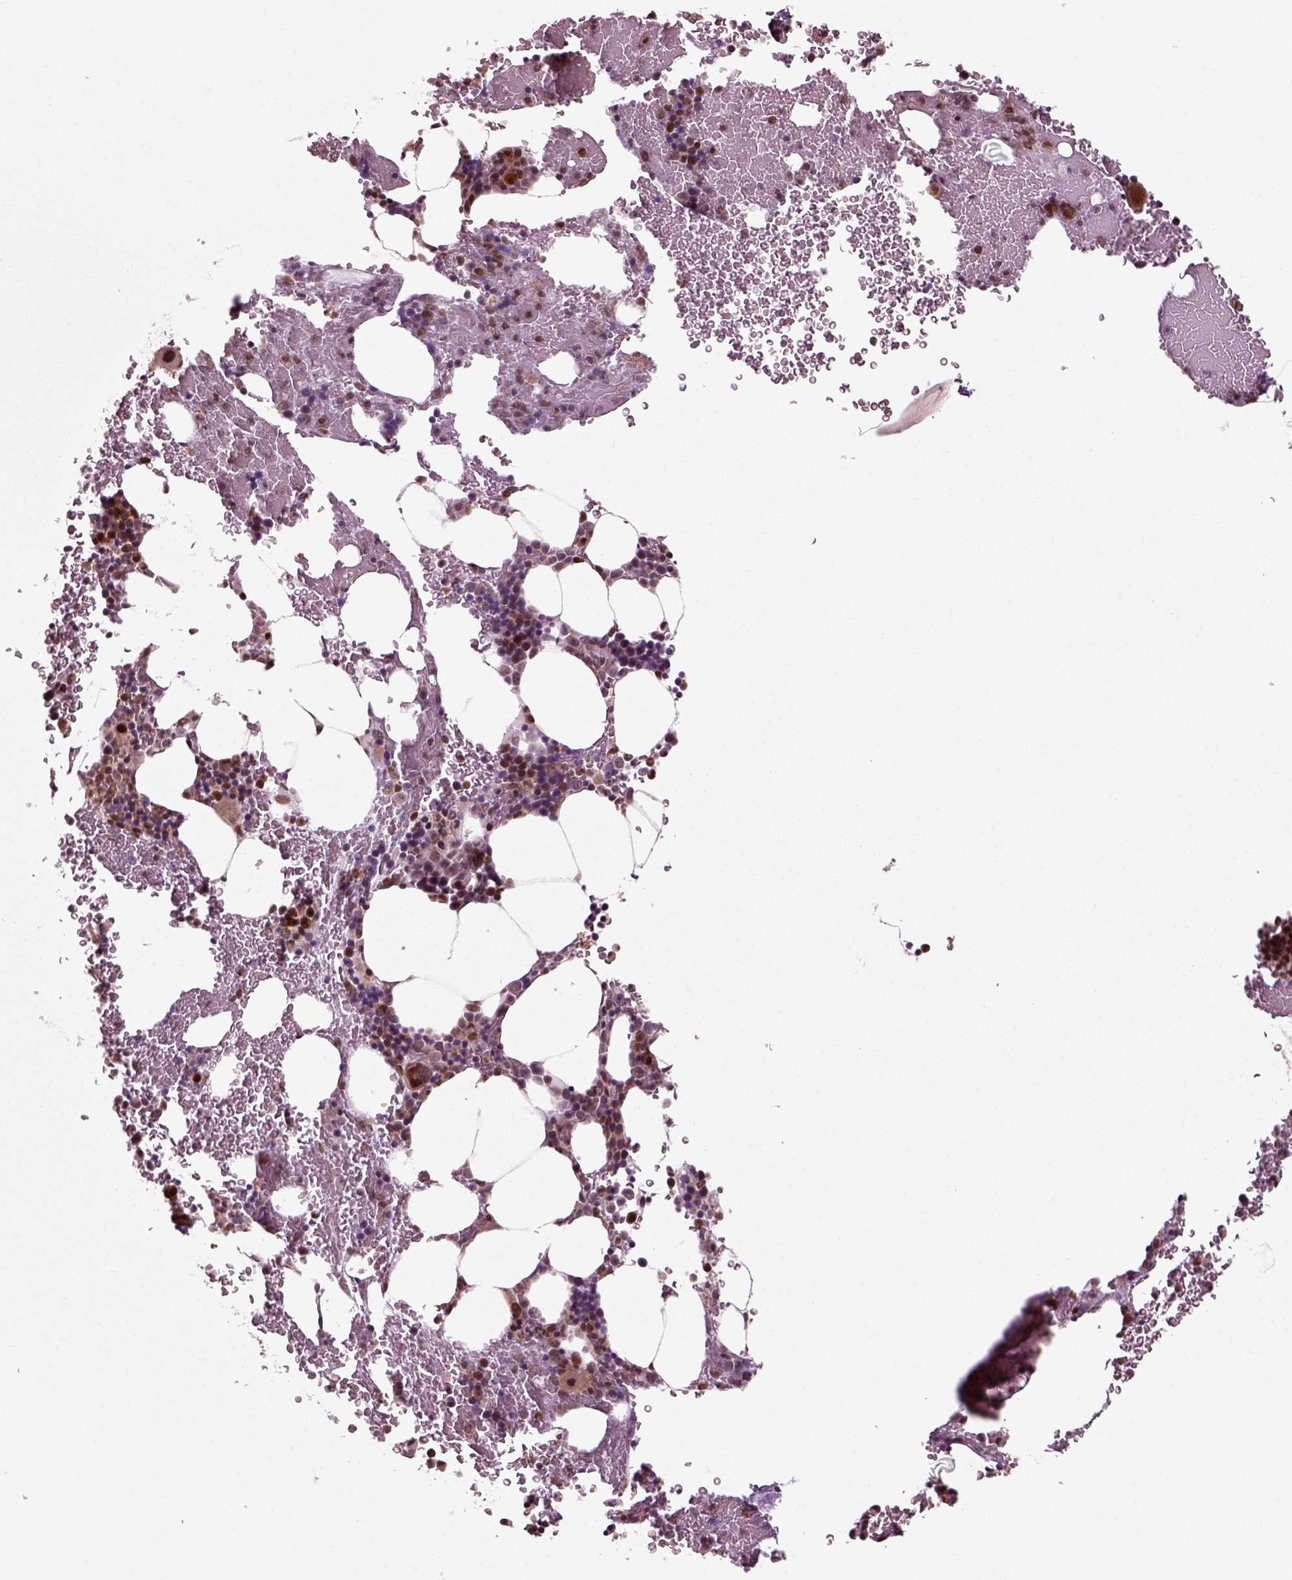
{"staining": {"intensity": "strong", "quantity": "25%-75%", "location": "nuclear"}, "tissue": "bone marrow", "cell_type": "Hematopoietic cells", "image_type": "normal", "snomed": [{"axis": "morphology", "description": "Normal tissue, NOS"}, {"axis": "topography", "description": "Bone marrow"}], "caption": "Protein analysis of benign bone marrow displays strong nuclear positivity in approximately 25%-75% of hematopoietic cells. Using DAB (brown) and hematoxylin (blue) stains, captured at high magnification using brightfield microscopy.", "gene": "CDC14A", "patient": {"sex": "male", "age": 64}}